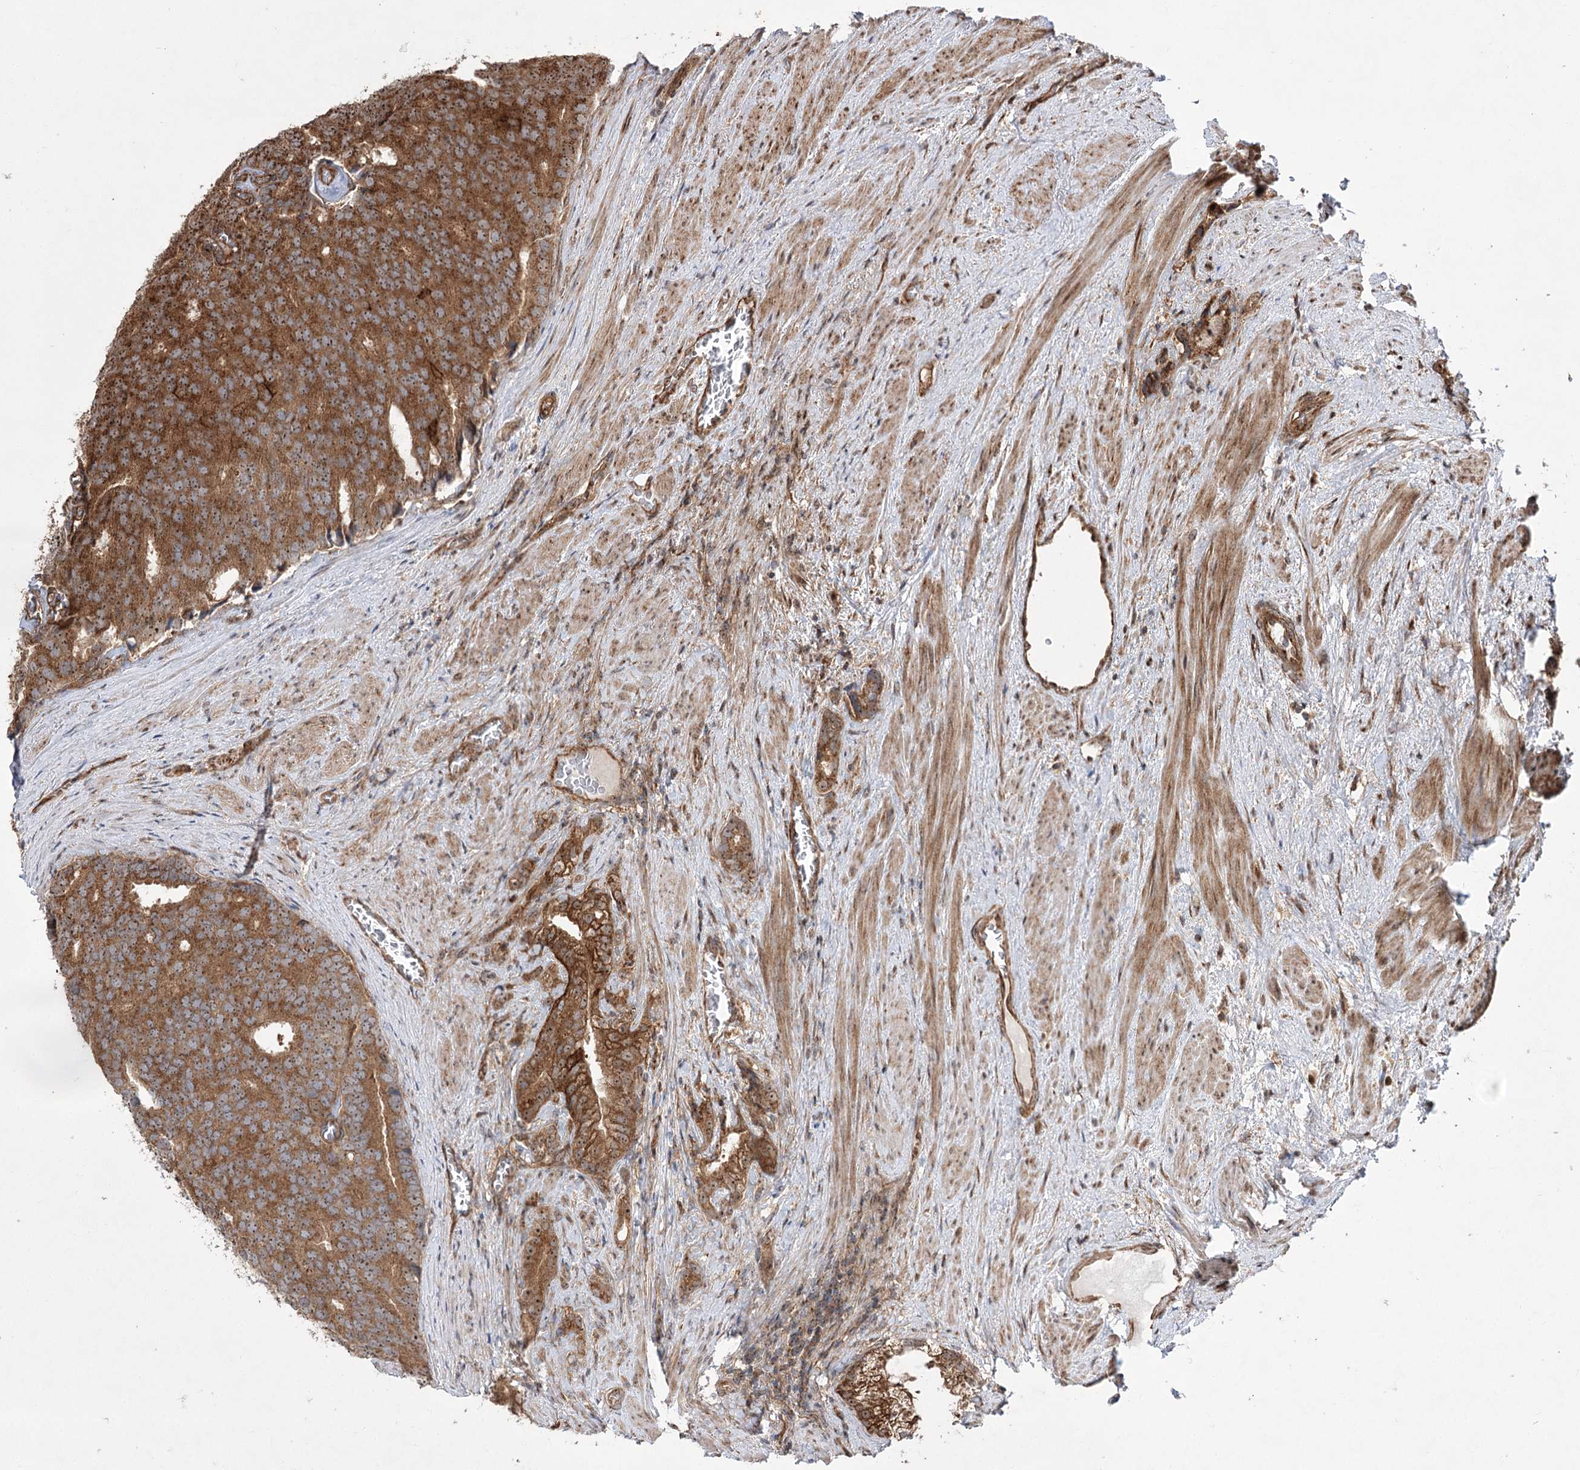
{"staining": {"intensity": "strong", "quantity": ">75%", "location": "cytoplasmic/membranous,nuclear"}, "tissue": "prostate cancer", "cell_type": "Tumor cells", "image_type": "cancer", "snomed": [{"axis": "morphology", "description": "Adenocarcinoma, Low grade"}, {"axis": "topography", "description": "Prostate"}], "caption": "Prostate cancer stained with a brown dye reveals strong cytoplasmic/membranous and nuclear positive expression in approximately >75% of tumor cells.", "gene": "SERINC5", "patient": {"sex": "male", "age": 71}}